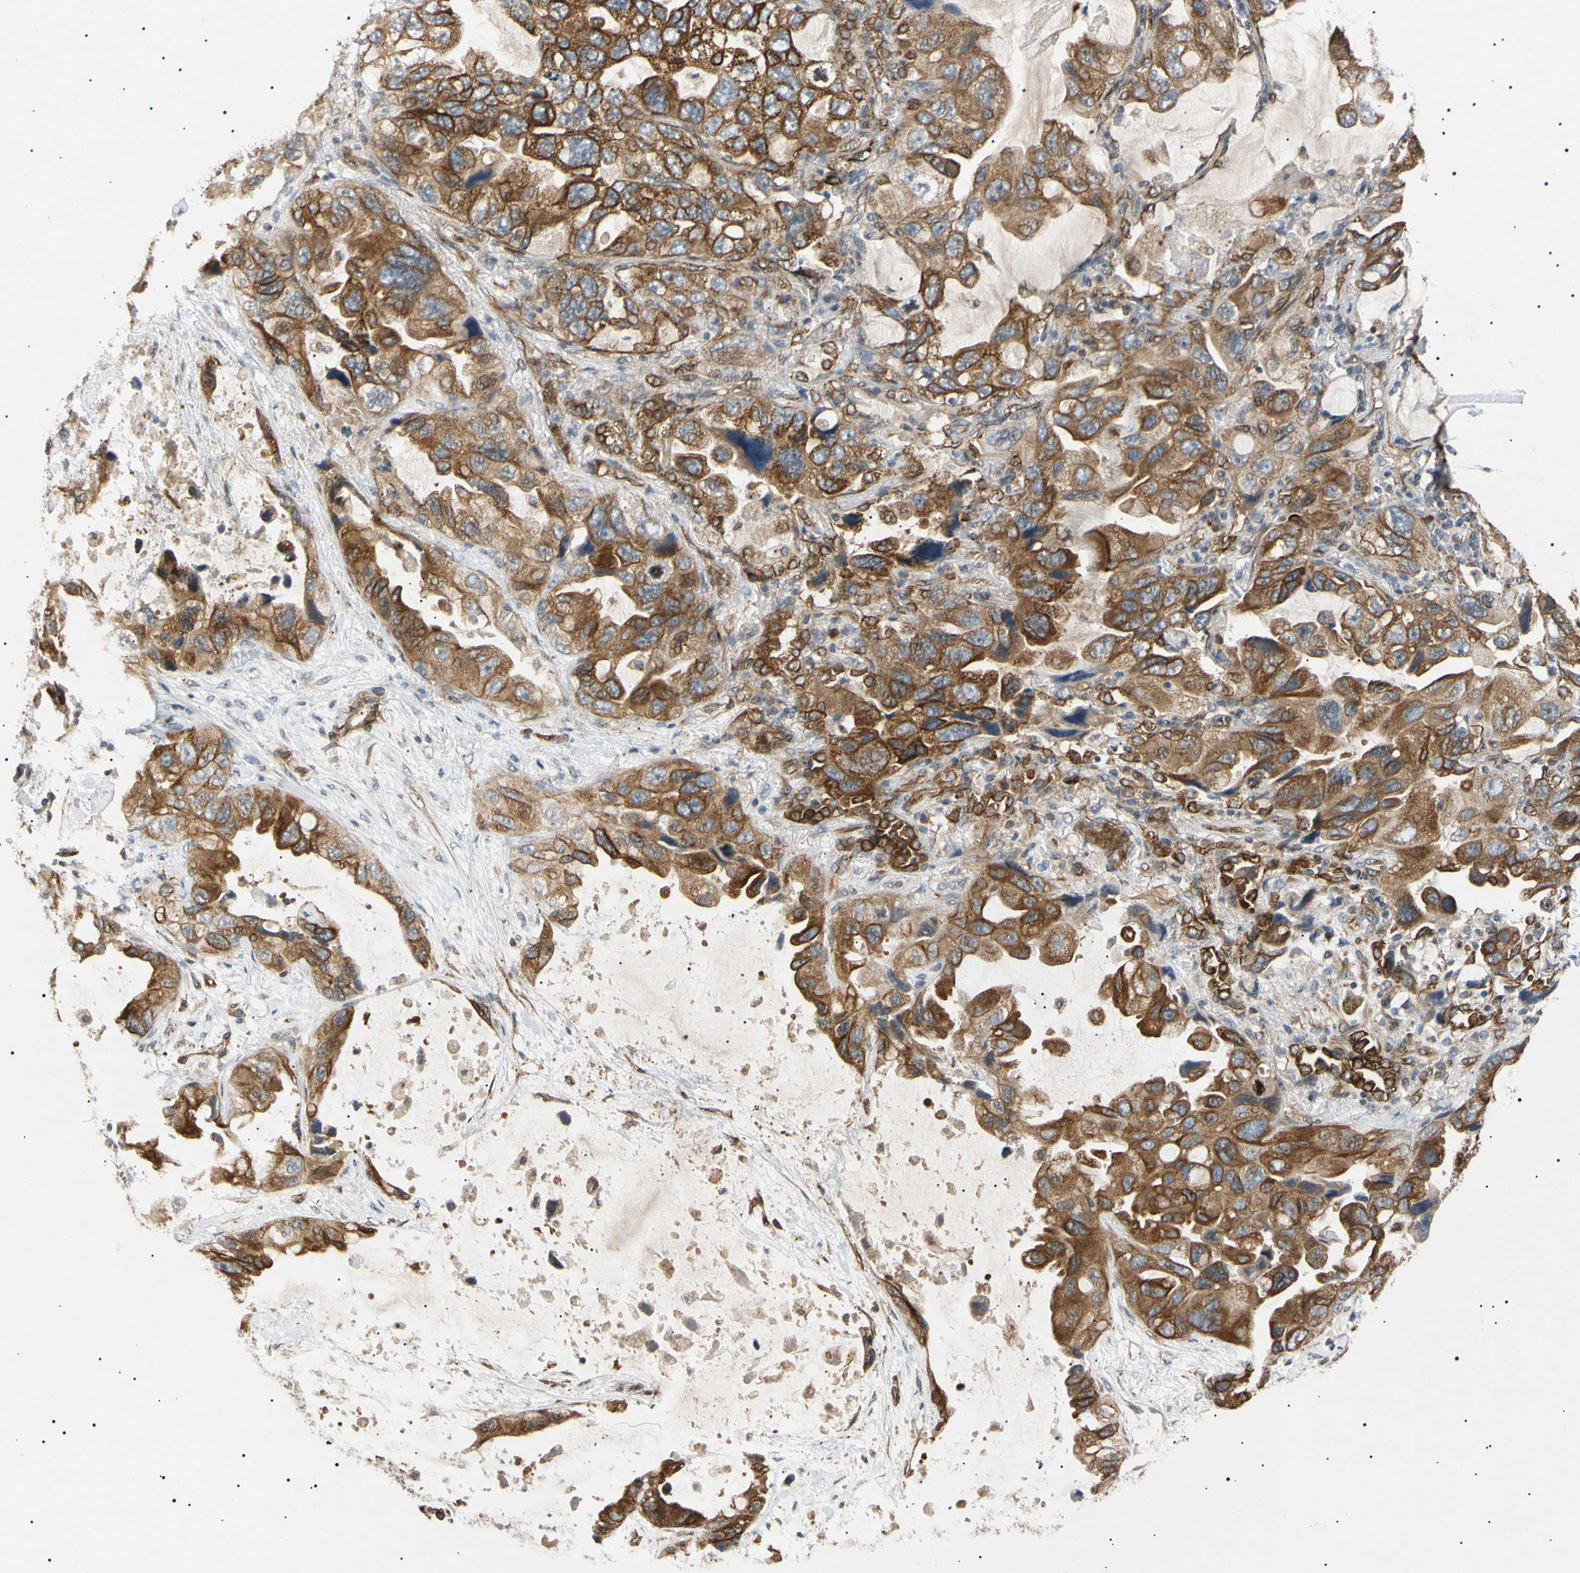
{"staining": {"intensity": "moderate", "quantity": ">75%", "location": "cytoplasmic/membranous"}, "tissue": "lung cancer", "cell_type": "Tumor cells", "image_type": "cancer", "snomed": [{"axis": "morphology", "description": "Squamous cell carcinoma, NOS"}, {"axis": "topography", "description": "Lung"}], "caption": "Protein expression analysis of lung squamous cell carcinoma exhibits moderate cytoplasmic/membranous expression in approximately >75% of tumor cells.", "gene": "TUBB4A", "patient": {"sex": "female", "age": 73}}